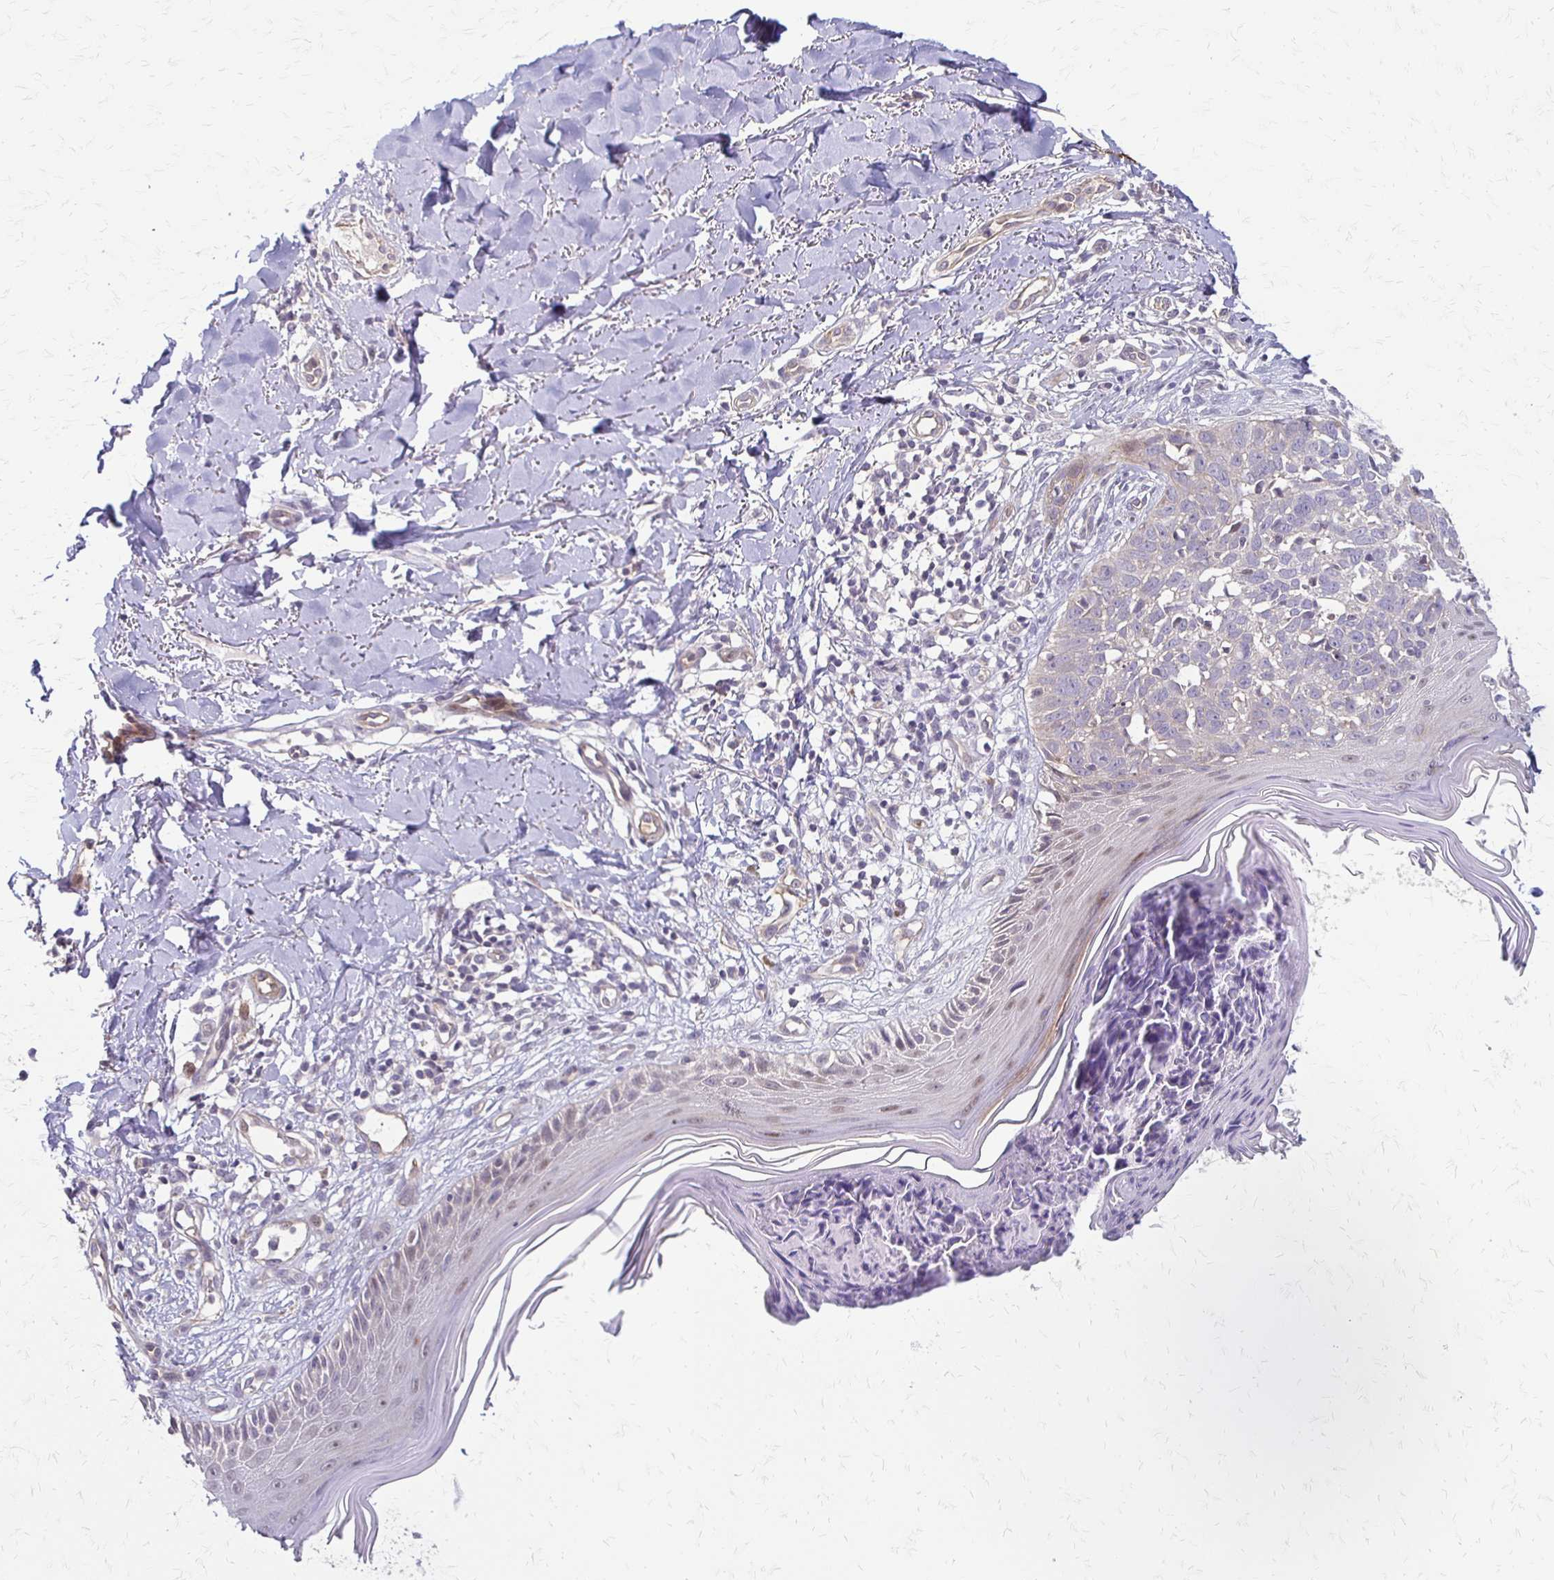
{"staining": {"intensity": "negative", "quantity": "none", "location": "none"}, "tissue": "skin cancer", "cell_type": "Tumor cells", "image_type": "cancer", "snomed": [{"axis": "morphology", "description": "Basal cell carcinoma"}, {"axis": "topography", "description": "Skin"}], "caption": "The histopathology image shows no staining of tumor cells in skin cancer. (Stains: DAB (3,3'-diaminobenzidine) immunohistochemistry with hematoxylin counter stain, Microscopy: brightfield microscopy at high magnification).", "gene": "CFL2", "patient": {"sex": "female", "age": 45}}